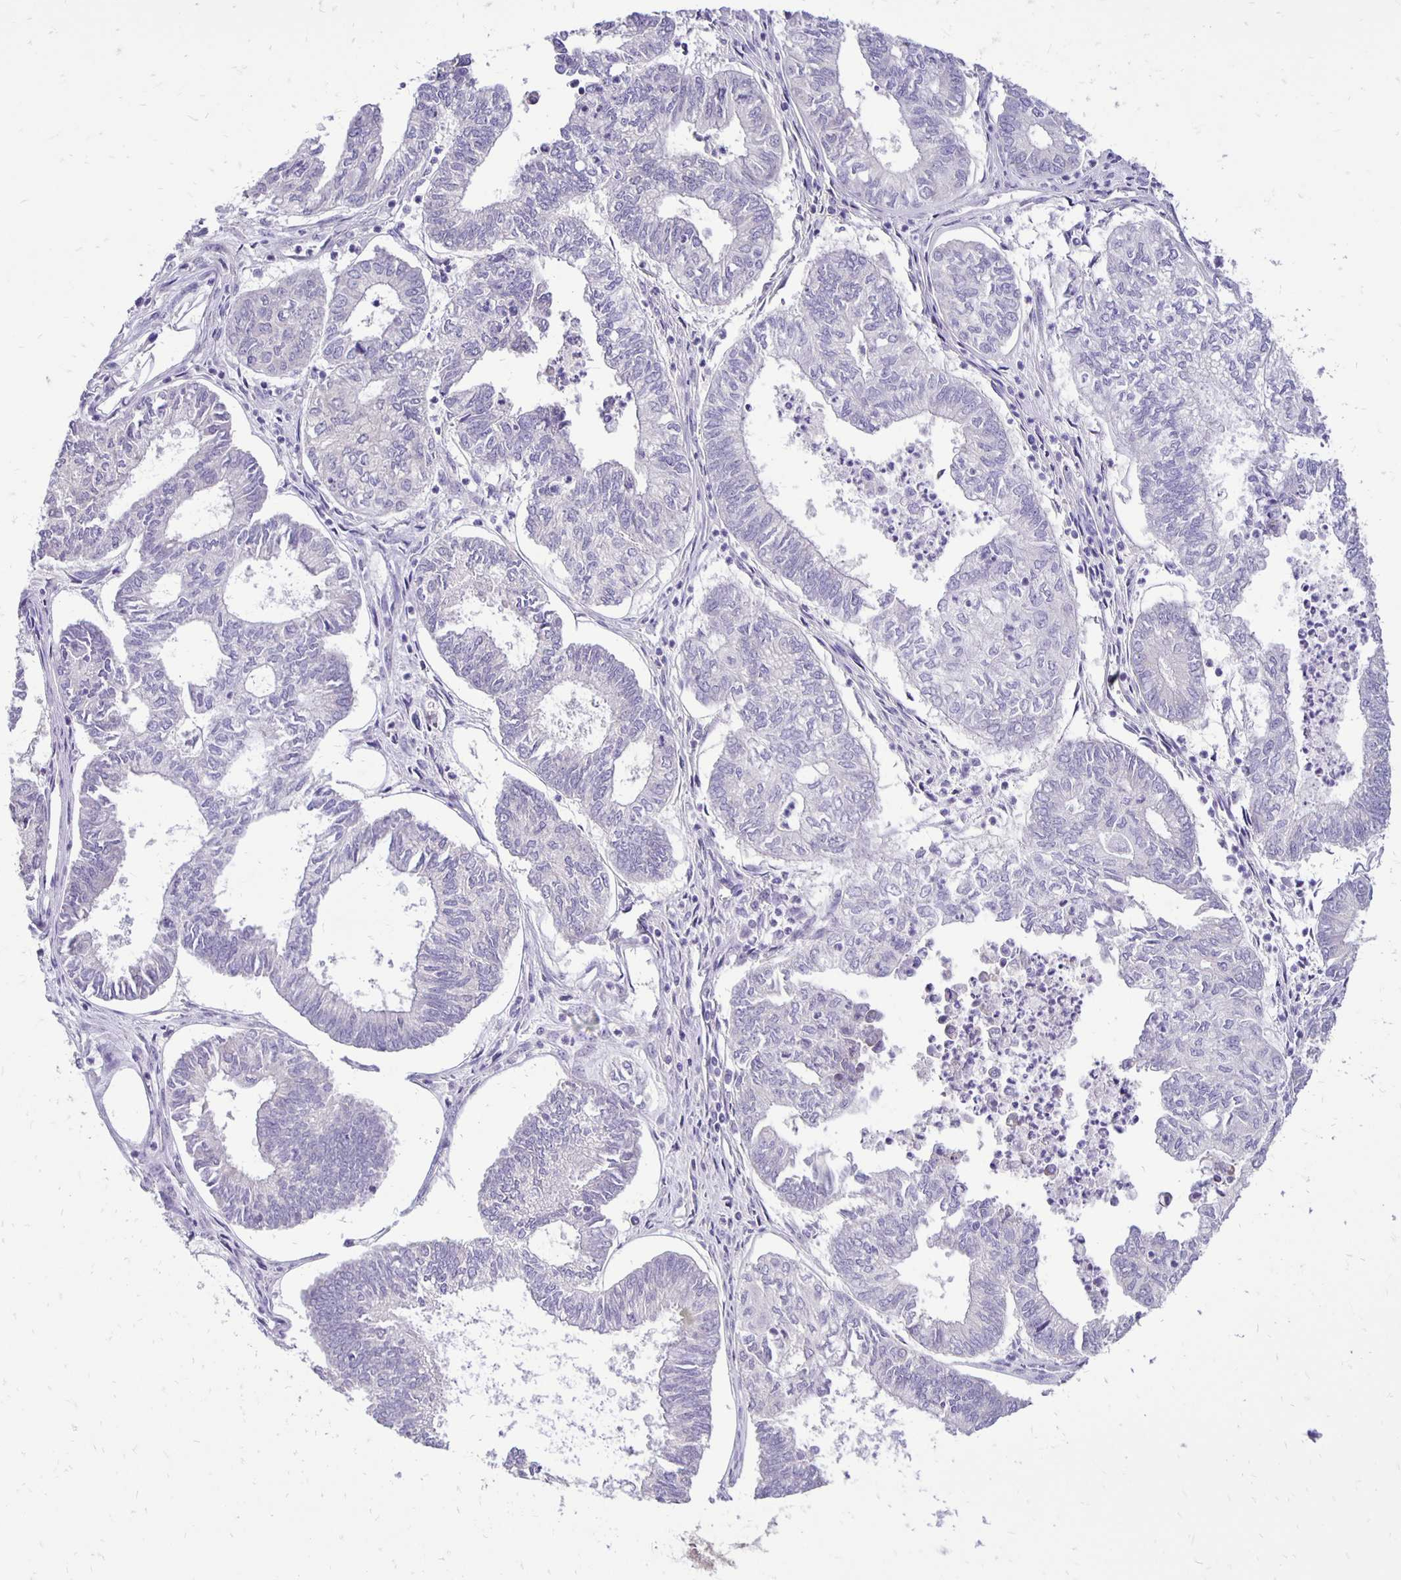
{"staining": {"intensity": "negative", "quantity": "none", "location": "none"}, "tissue": "ovarian cancer", "cell_type": "Tumor cells", "image_type": "cancer", "snomed": [{"axis": "morphology", "description": "Carcinoma, endometroid"}, {"axis": "topography", "description": "Ovary"}], "caption": "This image is of ovarian cancer (endometroid carcinoma) stained with immunohistochemistry to label a protein in brown with the nuclei are counter-stained blue. There is no expression in tumor cells. (Immunohistochemistry (ihc), brightfield microscopy, high magnification).", "gene": "ANKRD45", "patient": {"sex": "female", "age": 64}}